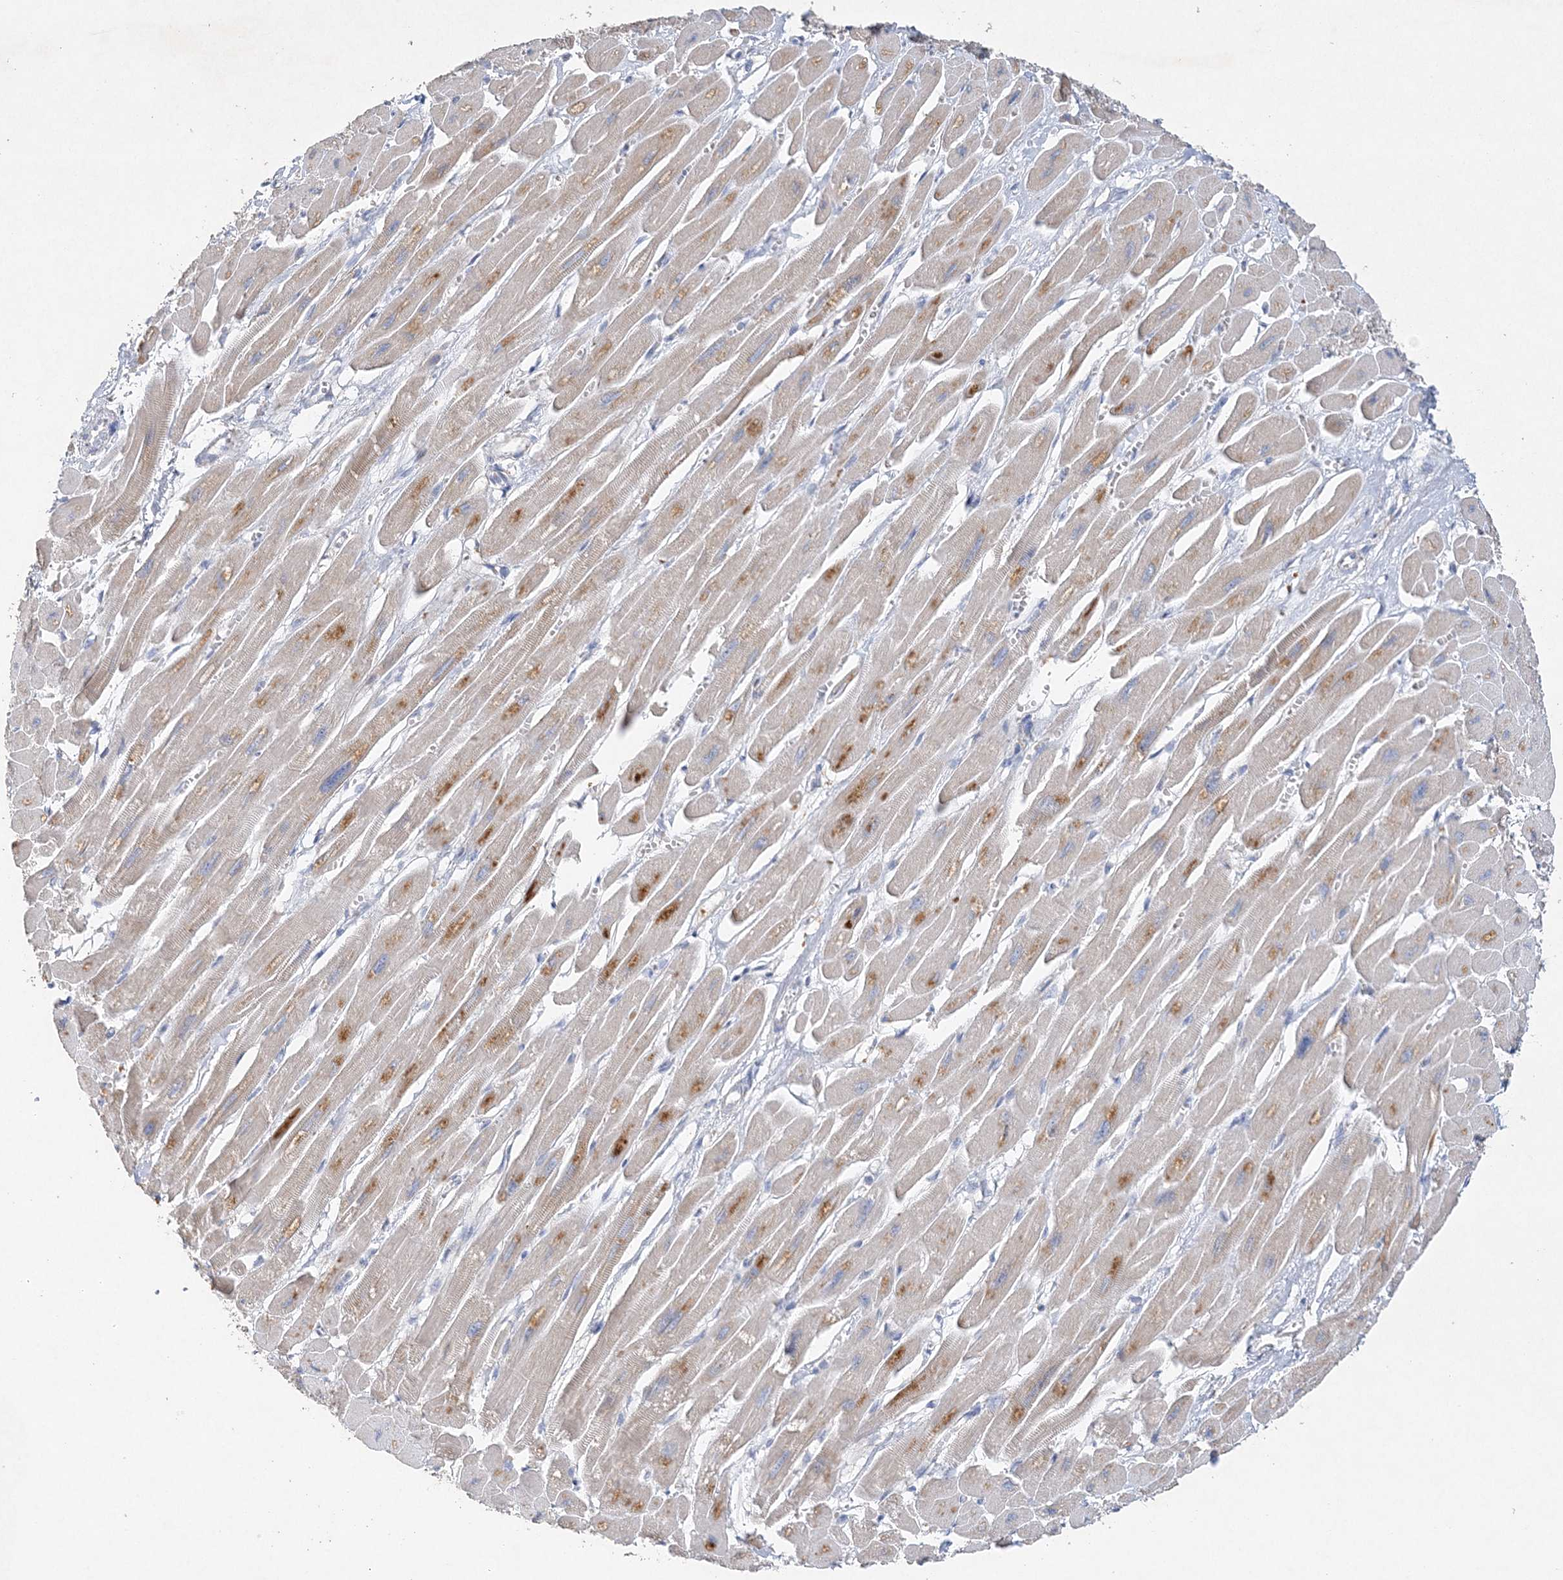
{"staining": {"intensity": "moderate", "quantity": ">75%", "location": "cytoplasmic/membranous"}, "tissue": "heart muscle", "cell_type": "Cardiomyocytes", "image_type": "normal", "snomed": [{"axis": "morphology", "description": "Normal tissue, NOS"}, {"axis": "topography", "description": "Heart"}], "caption": "Immunohistochemistry (IHC) (DAB (3,3'-diaminobenzidine)) staining of unremarkable heart muscle demonstrates moderate cytoplasmic/membranous protein expression in approximately >75% of cardiomyocytes. The staining was performed using DAB (3,3'-diaminobenzidine) to visualize the protein expression in brown, while the nuclei were stained in blue with hematoxylin (Magnification: 20x).", "gene": "MAT2B", "patient": {"sex": "female", "age": 54}}